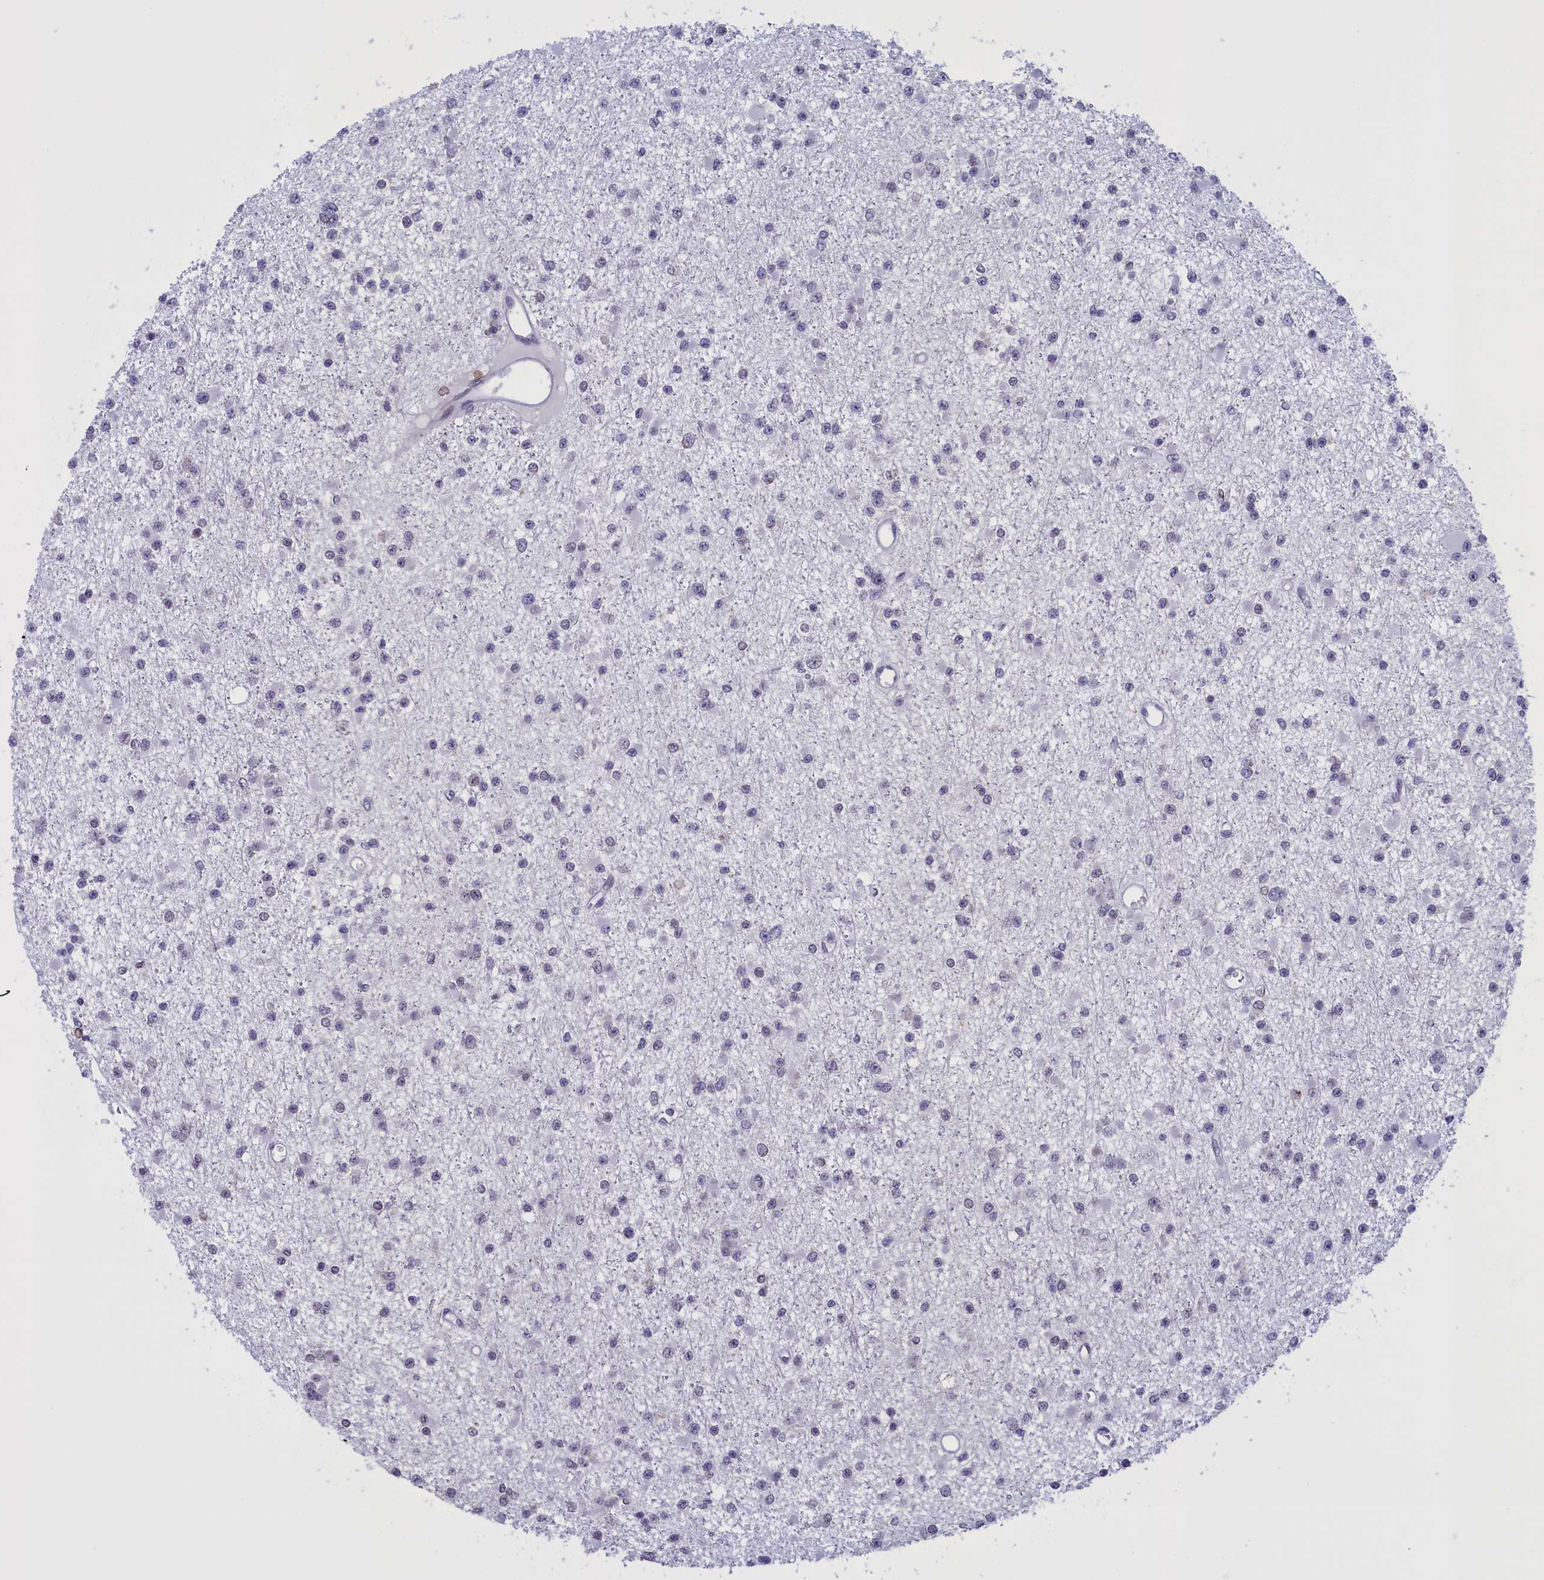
{"staining": {"intensity": "weak", "quantity": "<25%", "location": "nuclear"}, "tissue": "glioma", "cell_type": "Tumor cells", "image_type": "cancer", "snomed": [{"axis": "morphology", "description": "Glioma, malignant, Low grade"}, {"axis": "topography", "description": "Brain"}], "caption": "Immunohistochemical staining of human low-grade glioma (malignant) reveals no significant positivity in tumor cells.", "gene": "PARS2", "patient": {"sex": "female", "age": 22}}